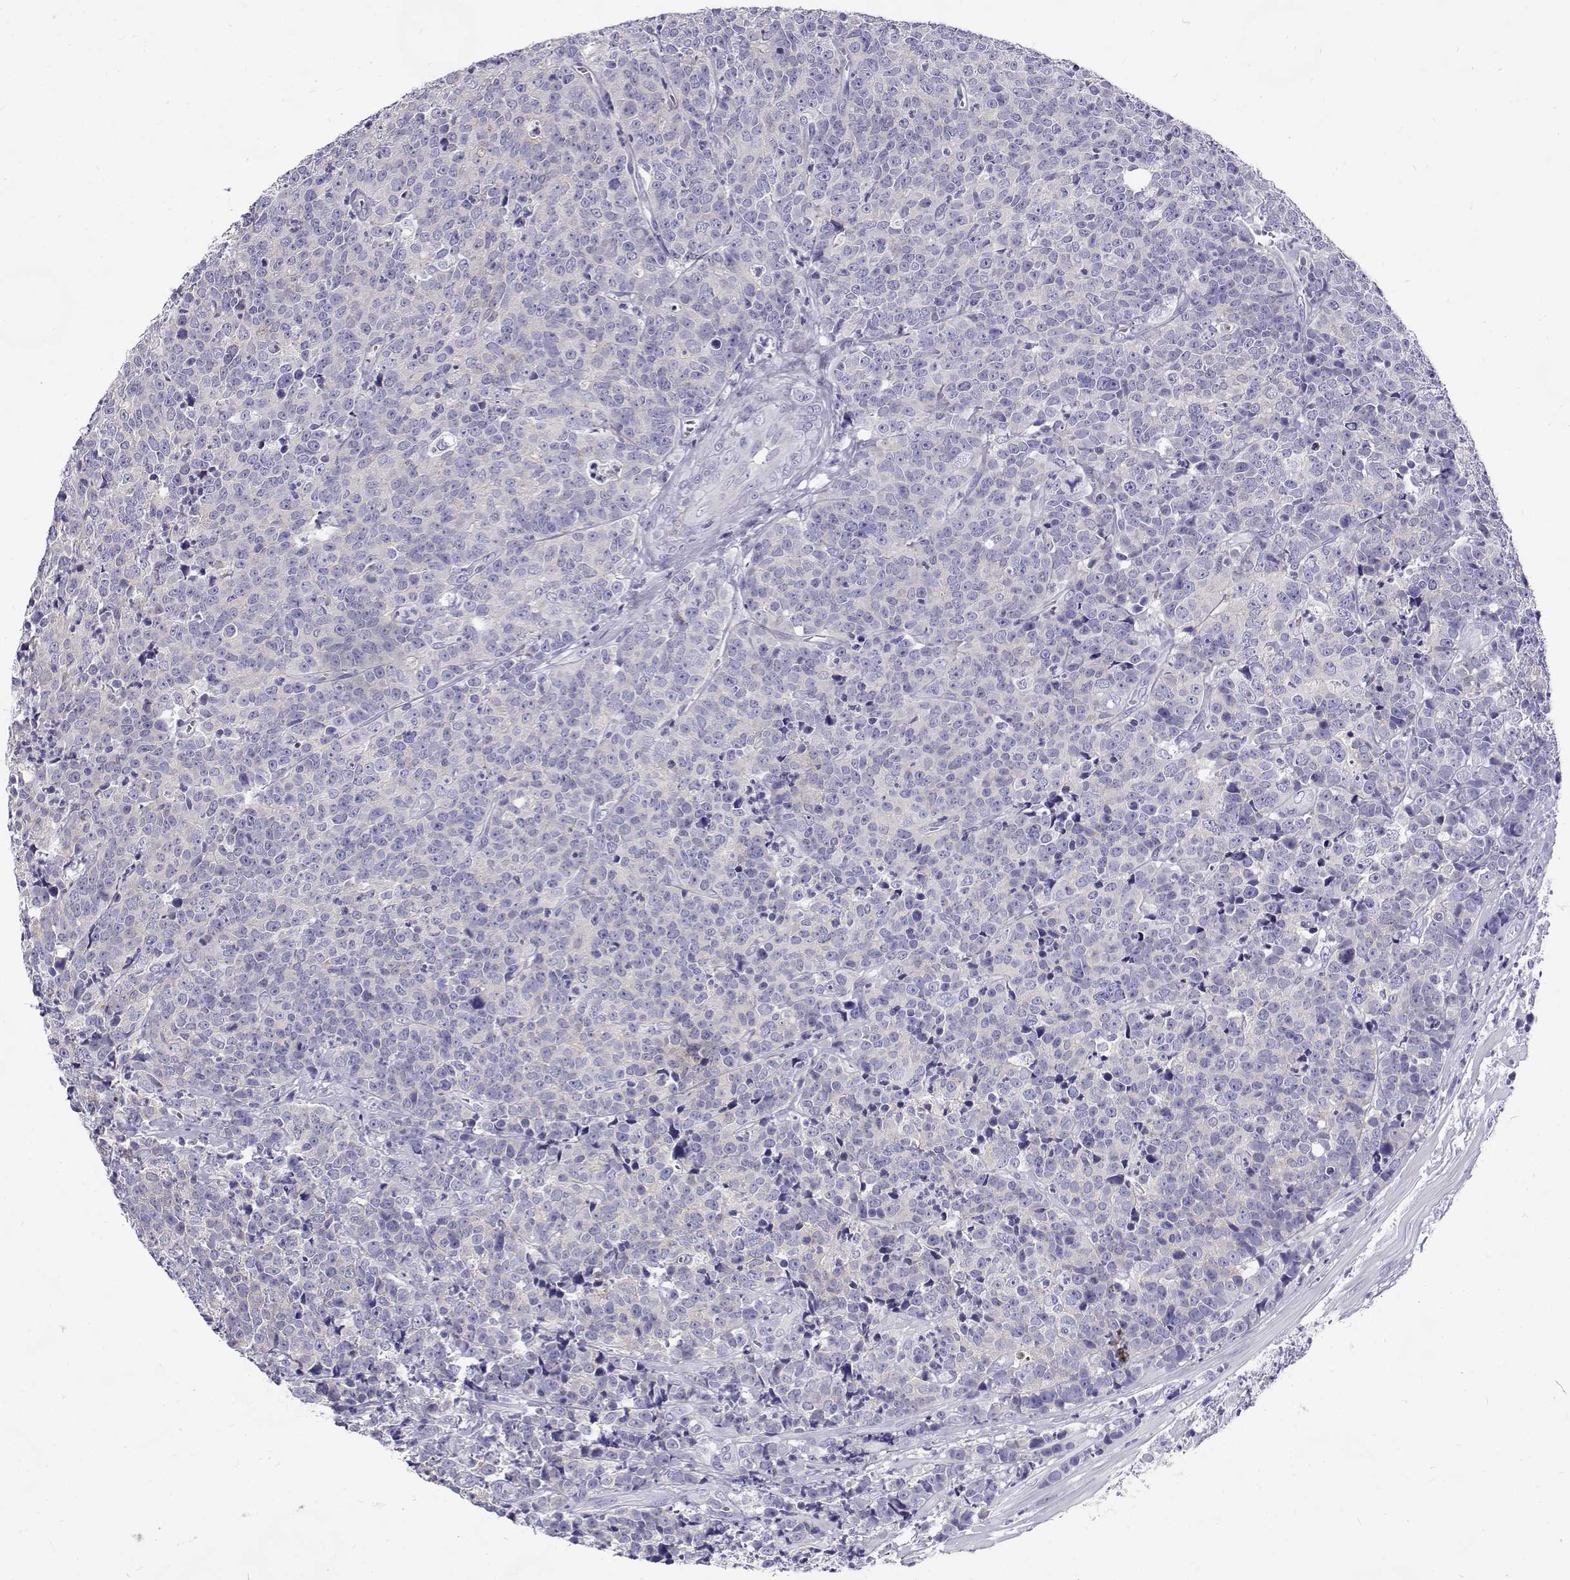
{"staining": {"intensity": "negative", "quantity": "none", "location": "none"}, "tissue": "prostate cancer", "cell_type": "Tumor cells", "image_type": "cancer", "snomed": [{"axis": "morphology", "description": "Adenocarcinoma, NOS"}, {"axis": "topography", "description": "Prostate"}], "caption": "This histopathology image is of prostate adenocarcinoma stained with immunohistochemistry to label a protein in brown with the nuclei are counter-stained blue. There is no positivity in tumor cells. Brightfield microscopy of immunohistochemistry (IHC) stained with DAB (brown) and hematoxylin (blue), captured at high magnification.", "gene": "IGSF1", "patient": {"sex": "male", "age": 67}}